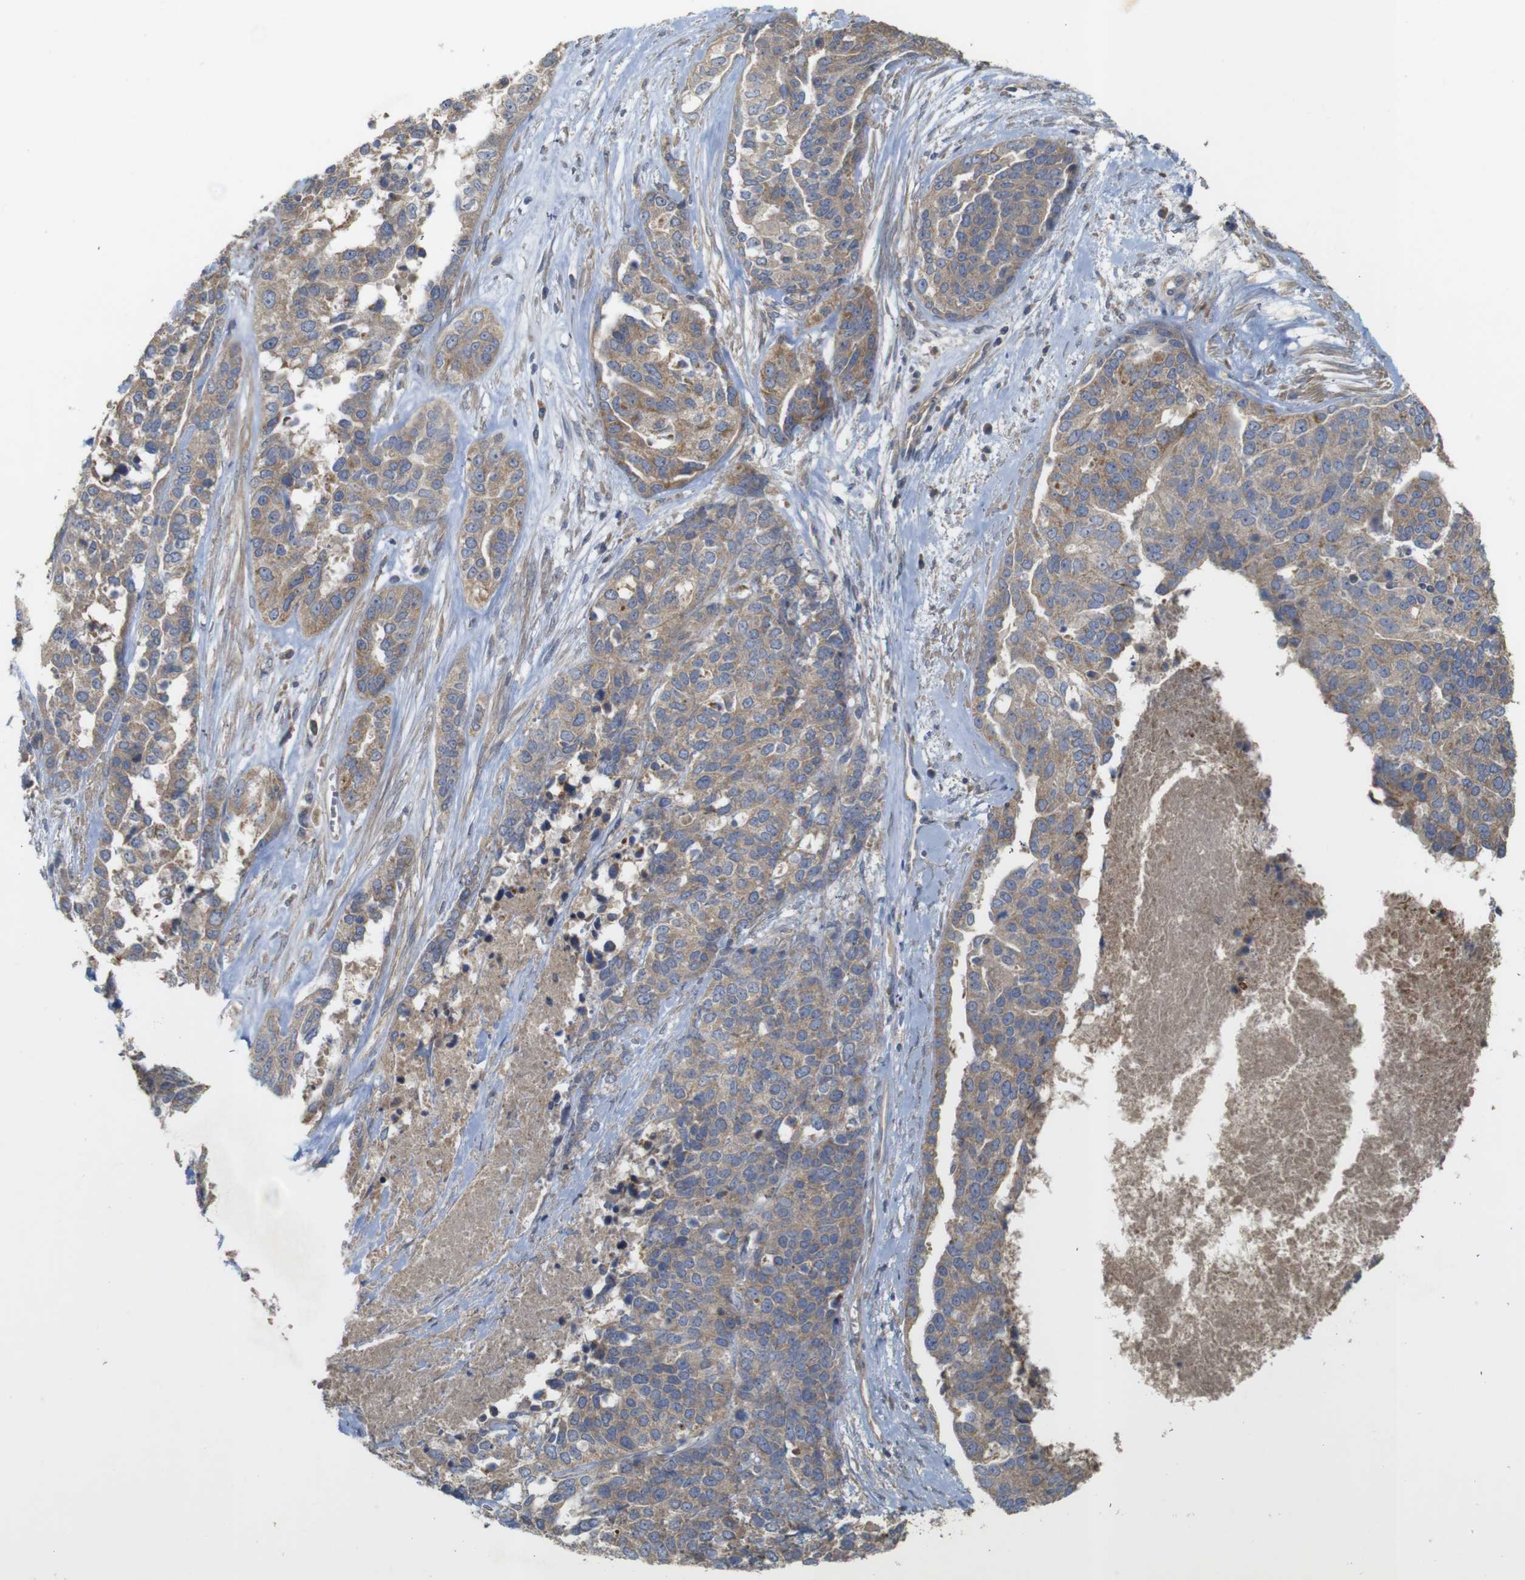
{"staining": {"intensity": "weak", "quantity": ">75%", "location": "cytoplasmic/membranous"}, "tissue": "ovarian cancer", "cell_type": "Tumor cells", "image_type": "cancer", "snomed": [{"axis": "morphology", "description": "Cystadenocarcinoma, serous, NOS"}, {"axis": "topography", "description": "Ovary"}], "caption": "This is an image of immunohistochemistry staining of ovarian cancer, which shows weak expression in the cytoplasmic/membranous of tumor cells.", "gene": "KCNS3", "patient": {"sex": "female", "age": 44}}